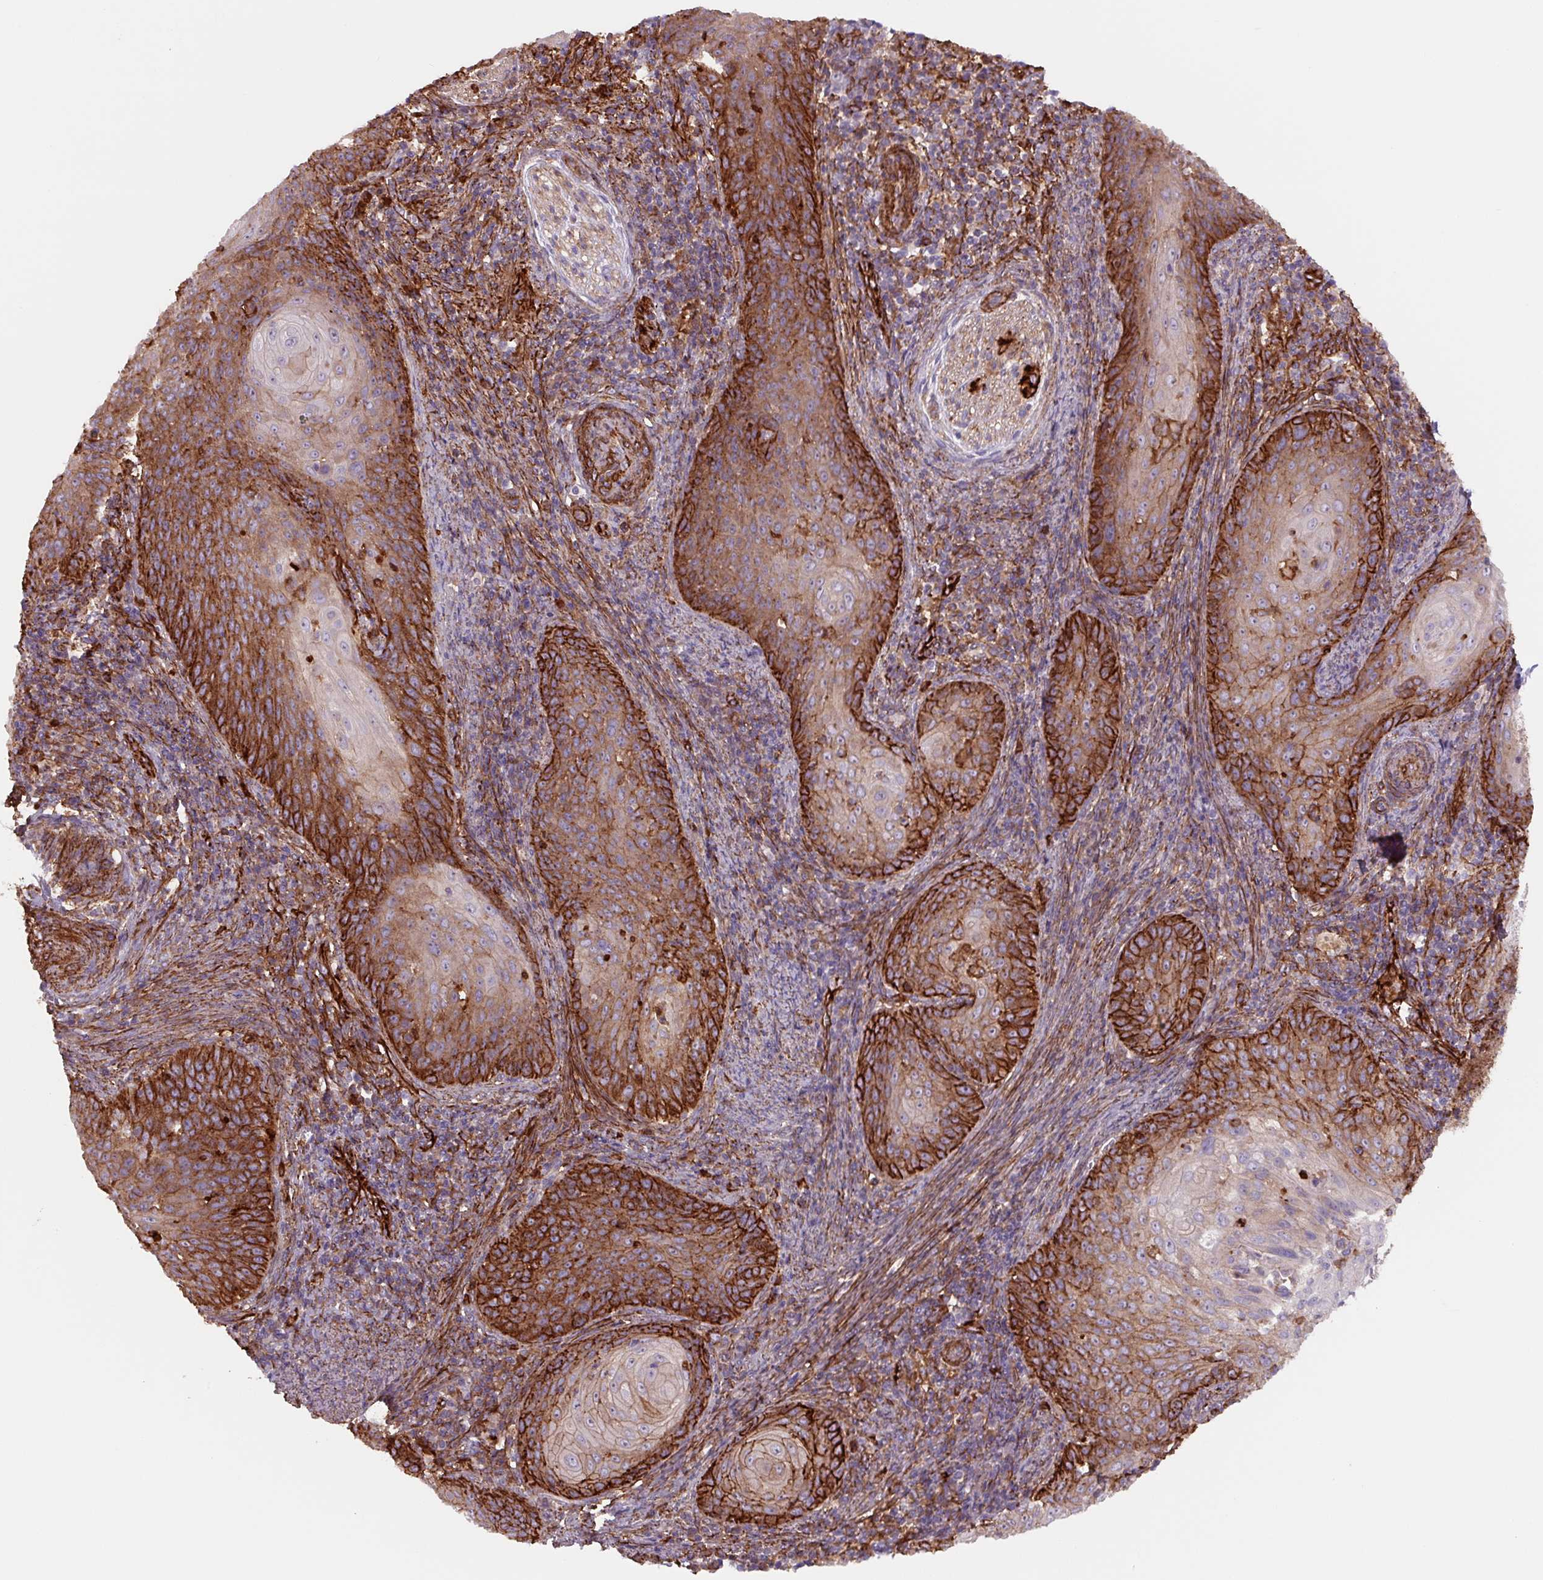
{"staining": {"intensity": "strong", "quantity": "25%-75%", "location": "cytoplasmic/membranous"}, "tissue": "cervical cancer", "cell_type": "Tumor cells", "image_type": "cancer", "snomed": [{"axis": "morphology", "description": "Squamous cell carcinoma, NOS"}, {"axis": "topography", "description": "Cervix"}], "caption": "IHC of human cervical squamous cell carcinoma demonstrates high levels of strong cytoplasmic/membranous positivity in about 25%-75% of tumor cells. The staining was performed using DAB (3,3'-diaminobenzidine), with brown indicating positive protein expression. Nuclei are stained blue with hematoxylin.", "gene": "DHFR2", "patient": {"sex": "female", "age": 30}}